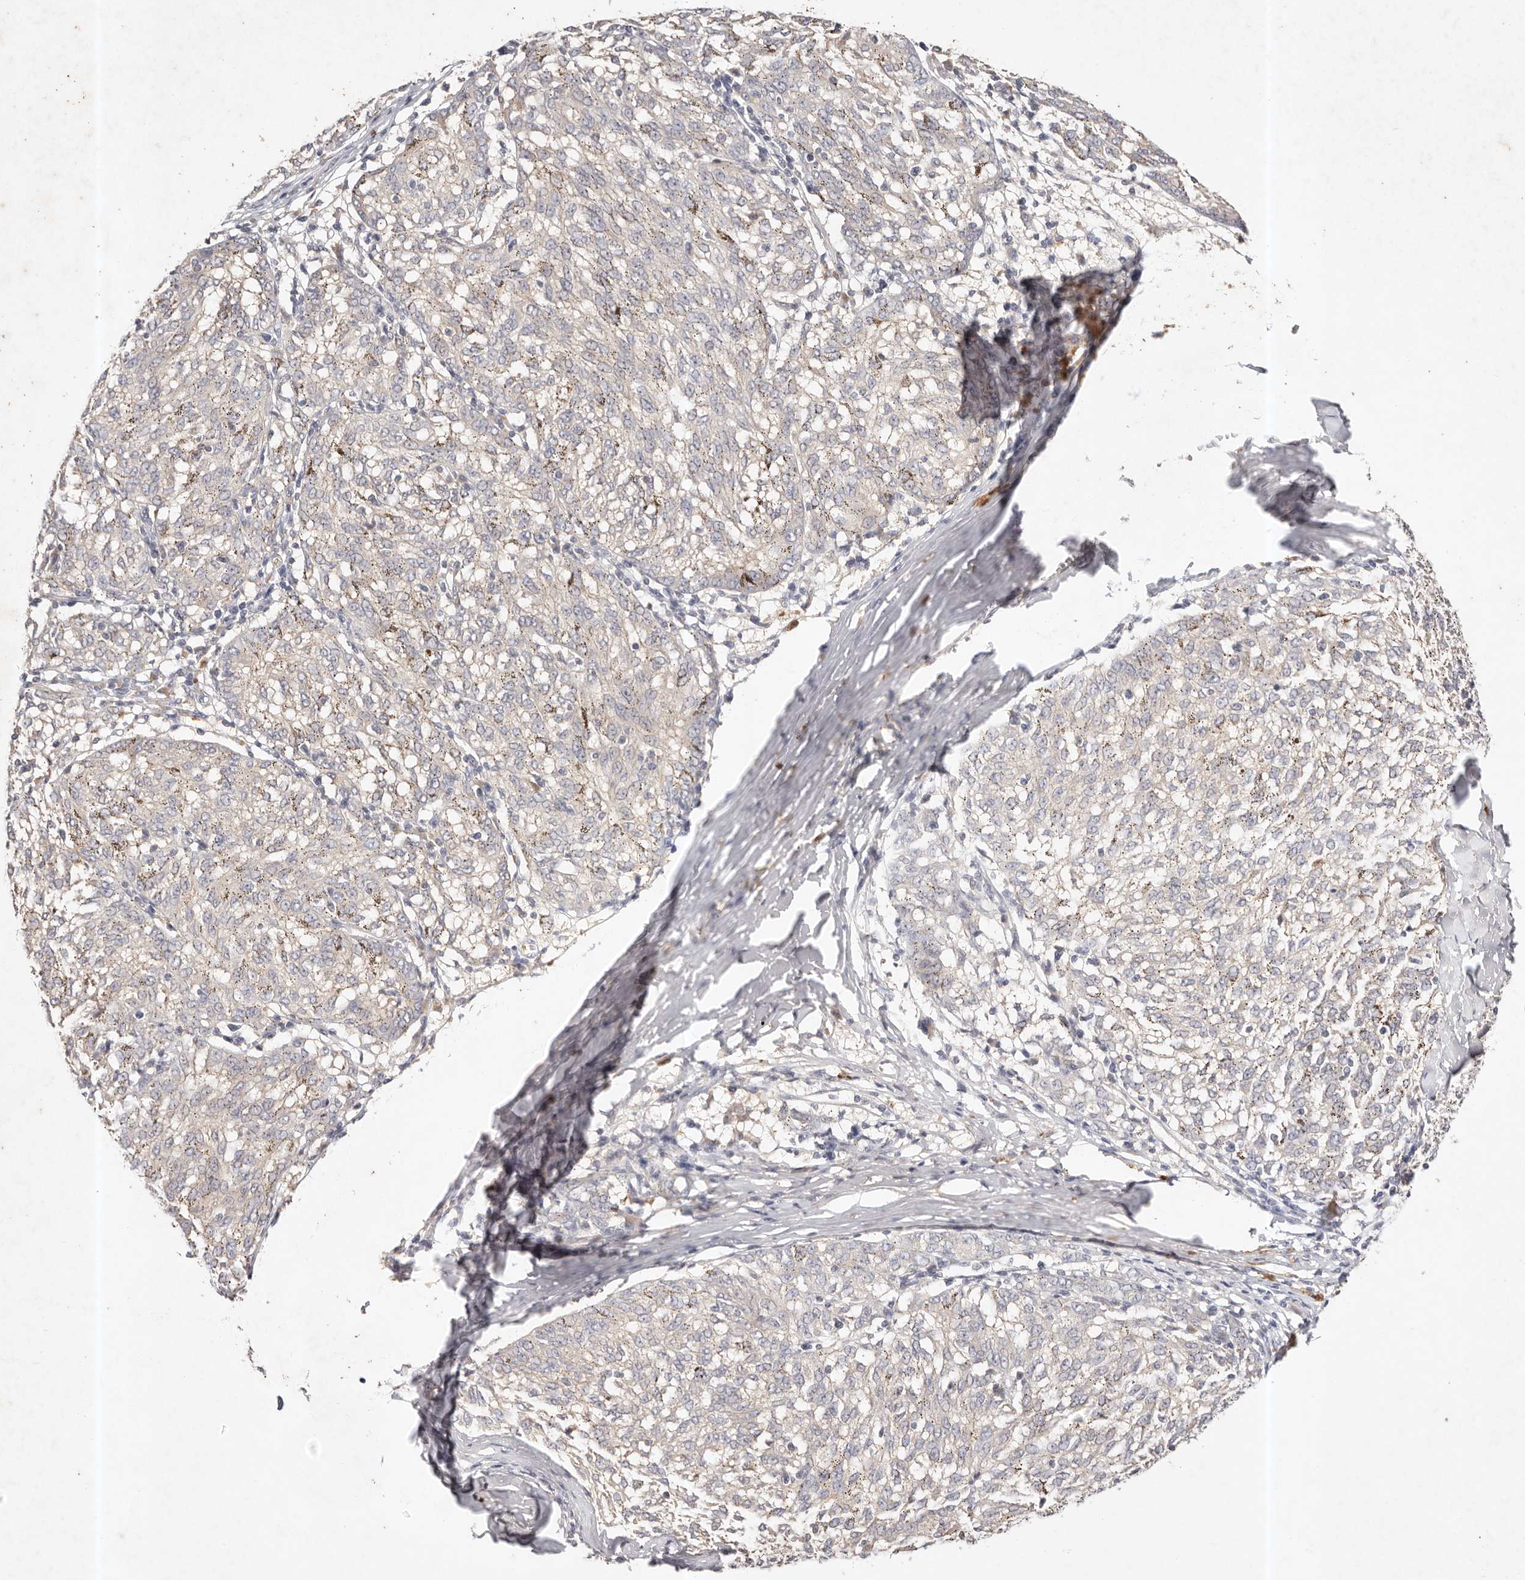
{"staining": {"intensity": "negative", "quantity": "none", "location": "none"}, "tissue": "melanoma", "cell_type": "Tumor cells", "image_type": "cancer", "snomed": [{"axis": "morphology", "description": "Malignant melanoma, NOS"}, {"axis": "topography", "description": "Skin"}], "caption": "This is an immunohistochemistry photomicrograph of human malignant melanoma. There is no expression in tumor cells.", "gene": "CXADR", "patient": {"sex": "female", "age": 72}}